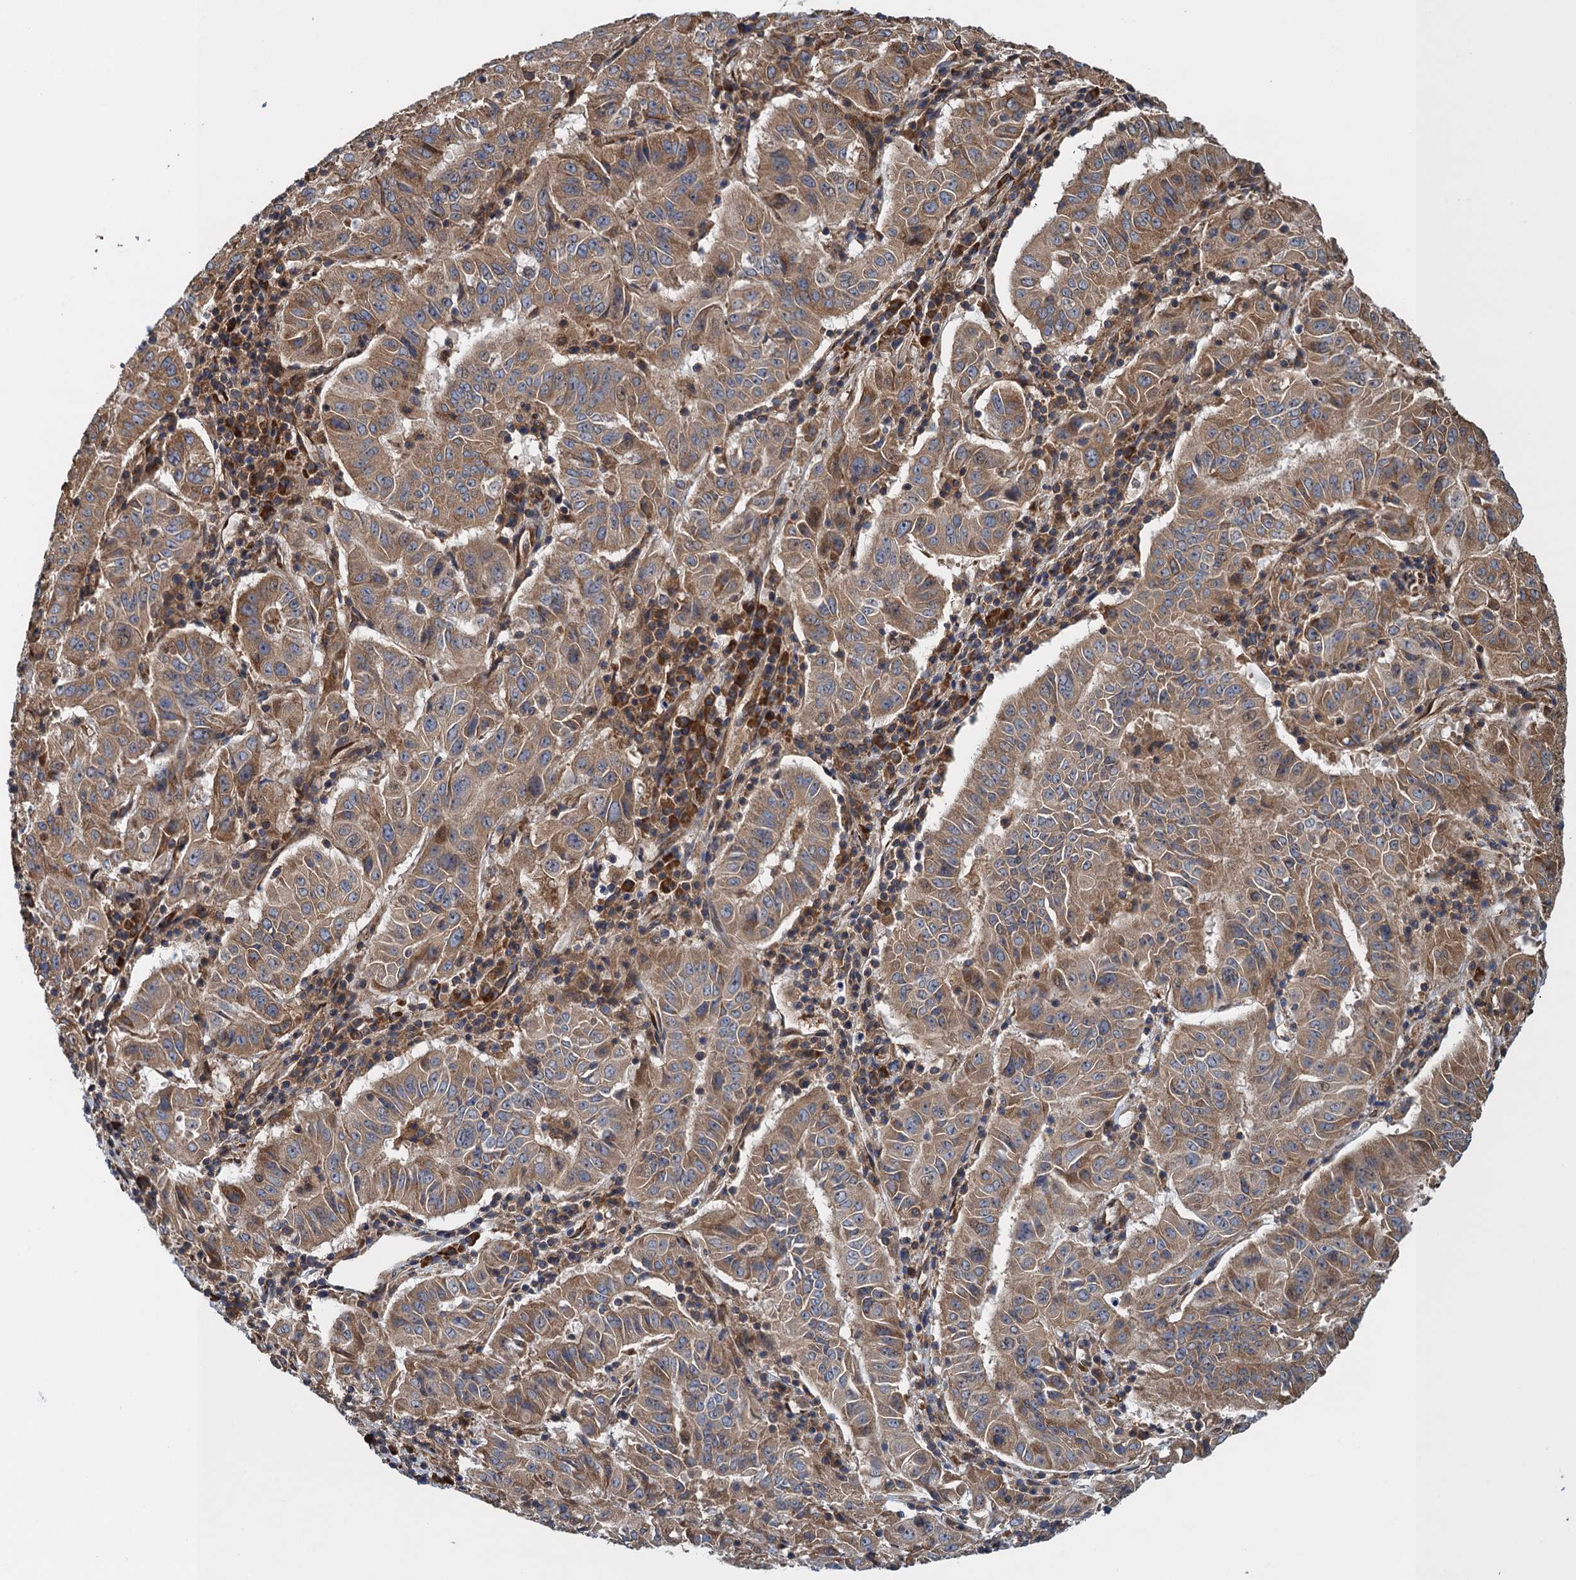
{"staining": {"intensity": "moderate", "quantity": ">75%", "location": "cytoplasmic/membranous"}, "tissue": "pancreatic cancer", "cell_type": "Tumor cells", "image_type": "cancer", "snomed": [{"axis": "morphology", "description": "Adenocarcinoma, NOS"}, {"axis": "topography", "description": "Pancreas"}], "caption": "Human pancreatic adenocarcinoma stained for a protein (brown) demonstrates moderate cytoplasmic/membranous positive staining in approximately >75% of tumor cells.", "gene": "MDM1", "patient": {"sex": "male", "age": 63}}